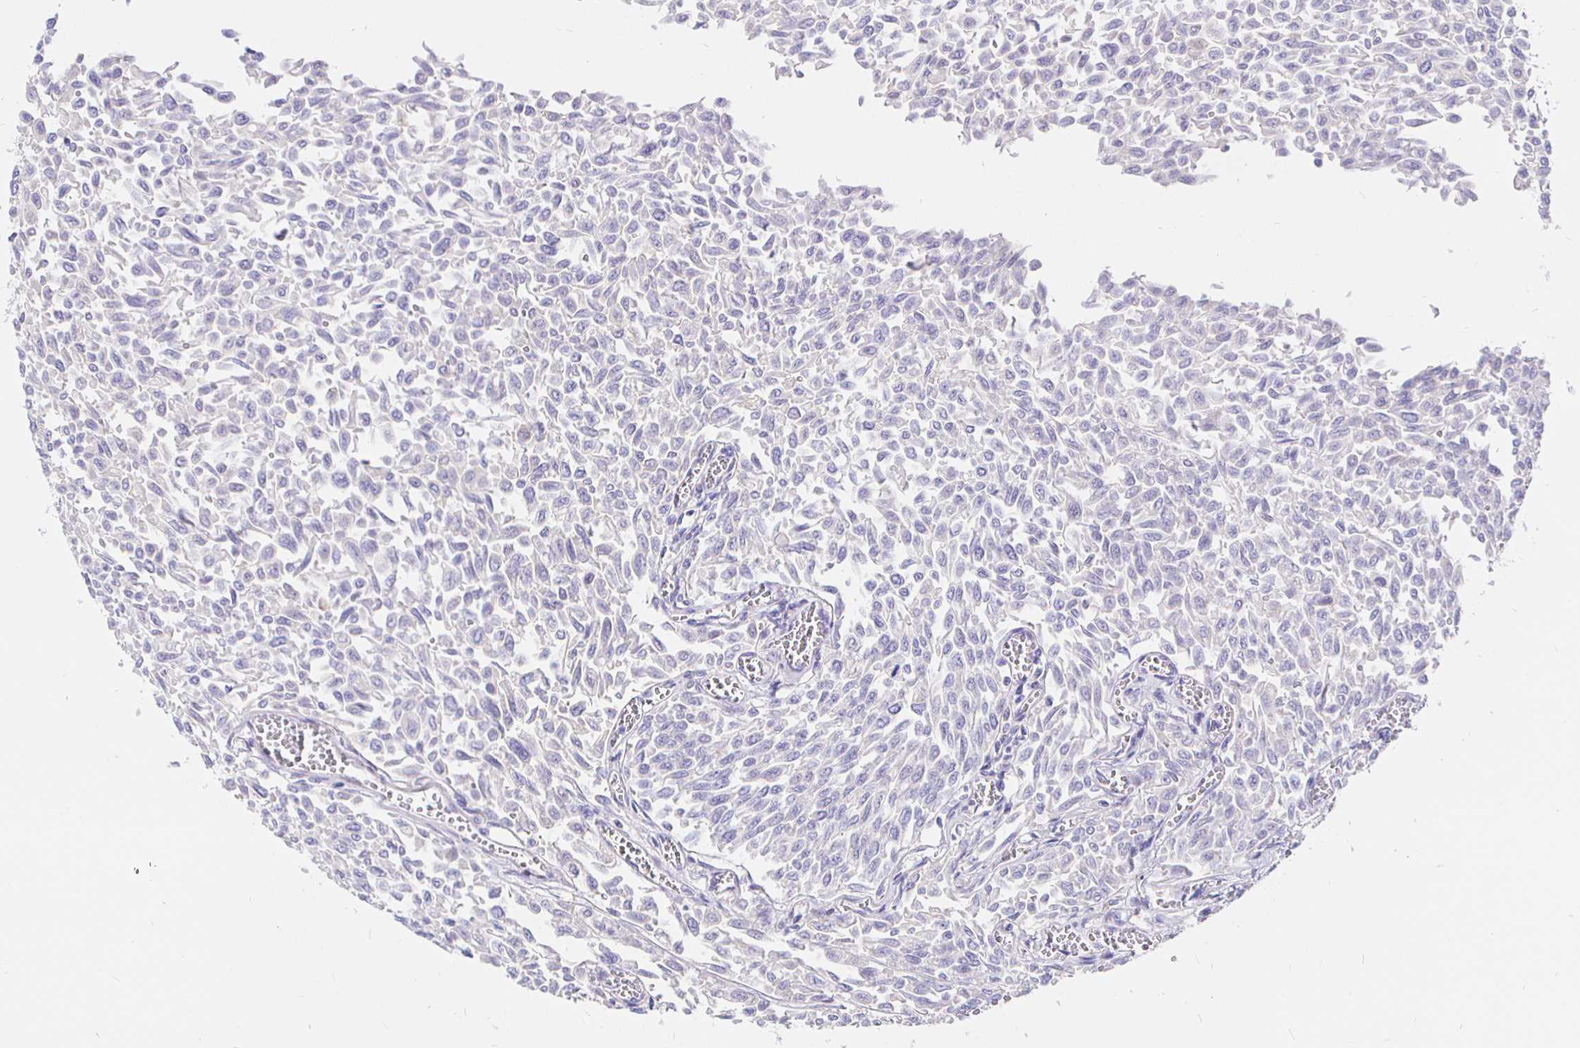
{"staining": {"intensity": "negative", "quantity": "none", "location": "none"}, "tissue": "urothelial cancer", "cell_type": "Tumor cells", "image_type": "cancer", "snomed": [{"axis": "morphology", "description": "Urothelial carcinoma, NOS"}, {"axis": "topography", "description": "Urinary bladder"}], "caption": "Urothelial cancer was stained to show a protein in brown. There is no significant staining in tumor cells.", "gene": "NECAB1", "patient": {"sex": "male", "age": 59}}